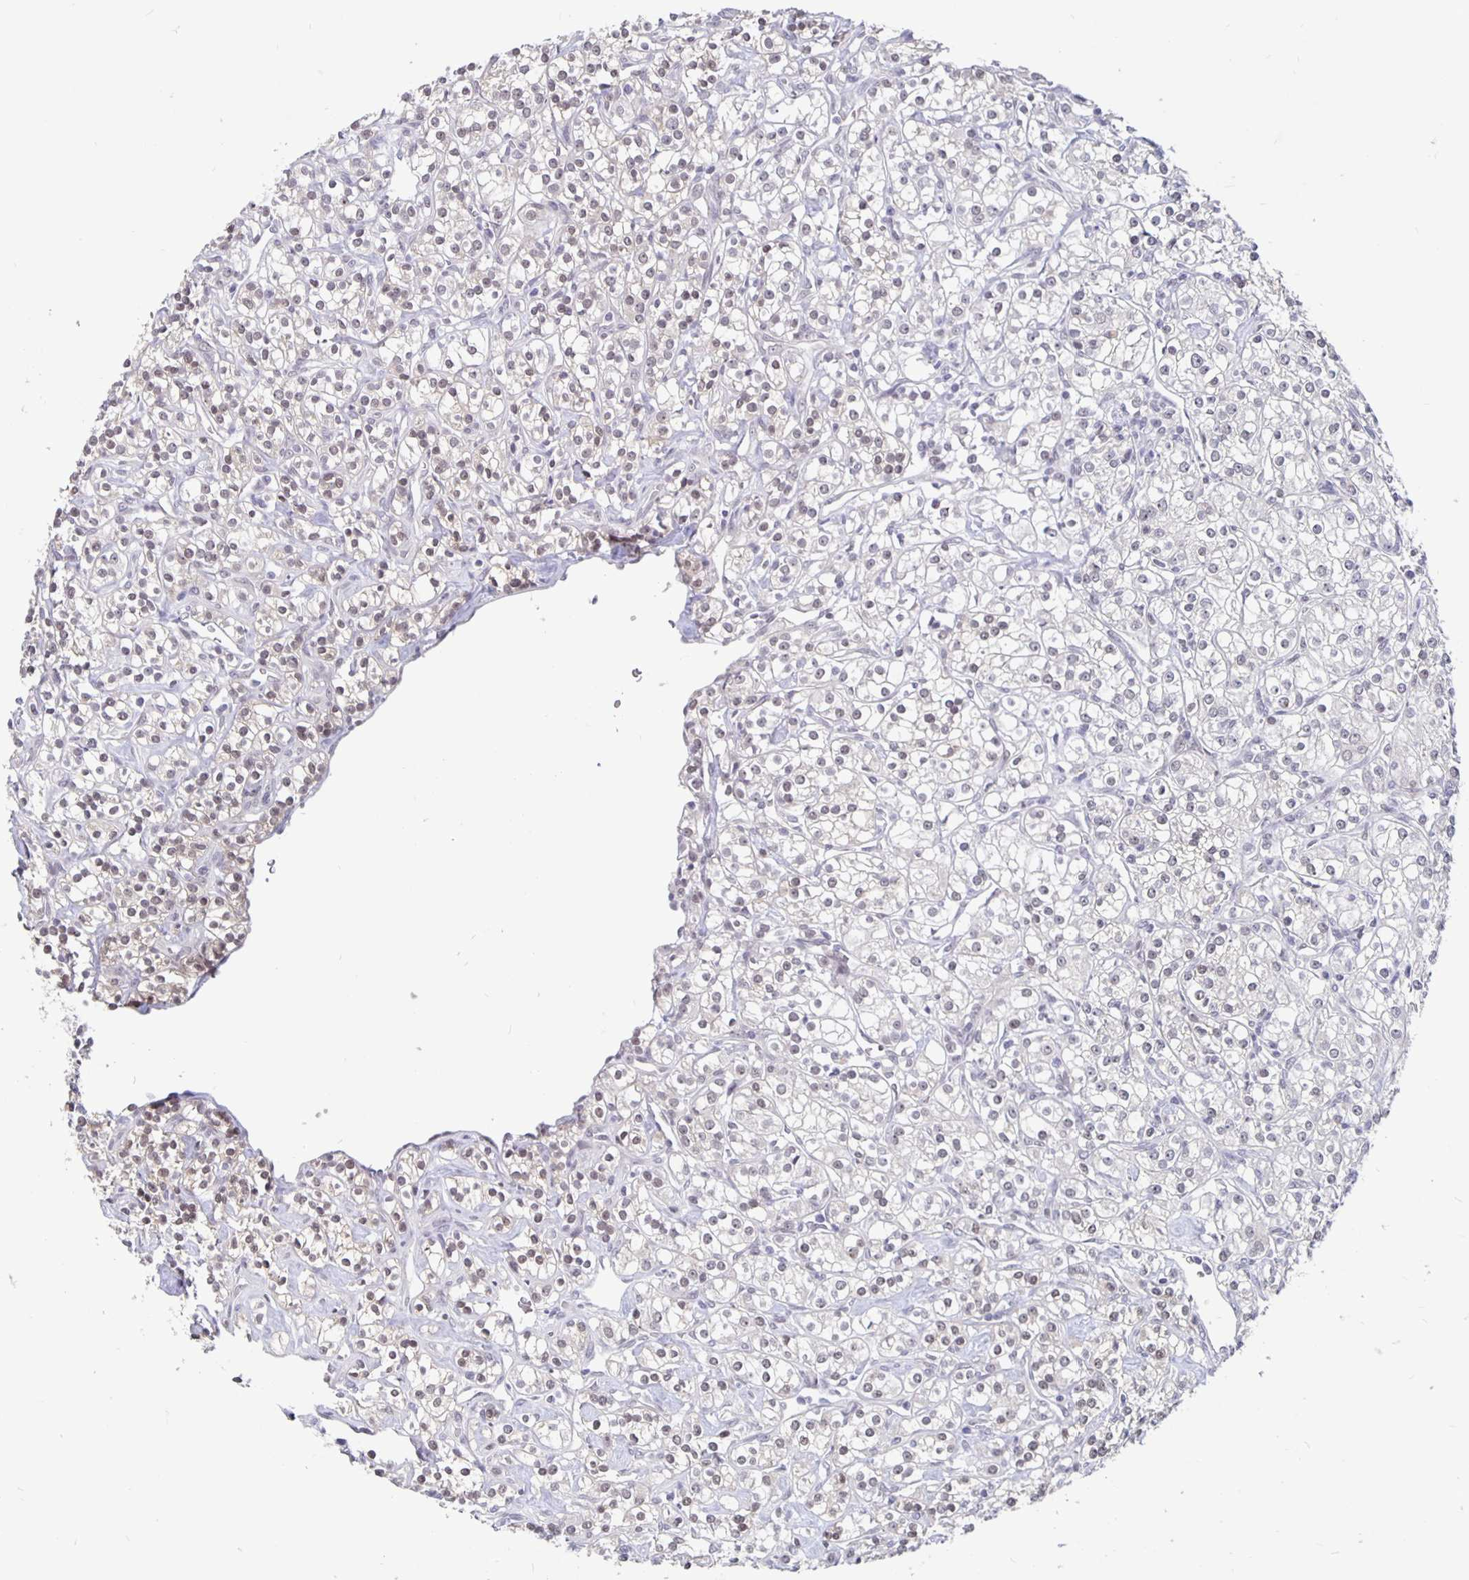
{"staining": {"intensity": "weak", "quantity": "<25%", "location": "nuclear"}, "tissue": "renal cancer", "cell_type": "Tumor cells", "image_type": "cancer", "snomed": [{"axis": "morphology", "description": "Adenocarcinoma, NOS"}, {"axis": "topography", "description": "Kidney"}], "caption": "Immunohistochemistry histopathology image of neoplastic tissue: renal adenocarcinoma stained with DAB demonstrates no significant protein staining in tumor cells. The staining is performed using DAB brown chromogen with nuclei counter-stained in using hematoxylin.", "gene": "ZNF691", "patient": {"sex": "male", "age": 77}}